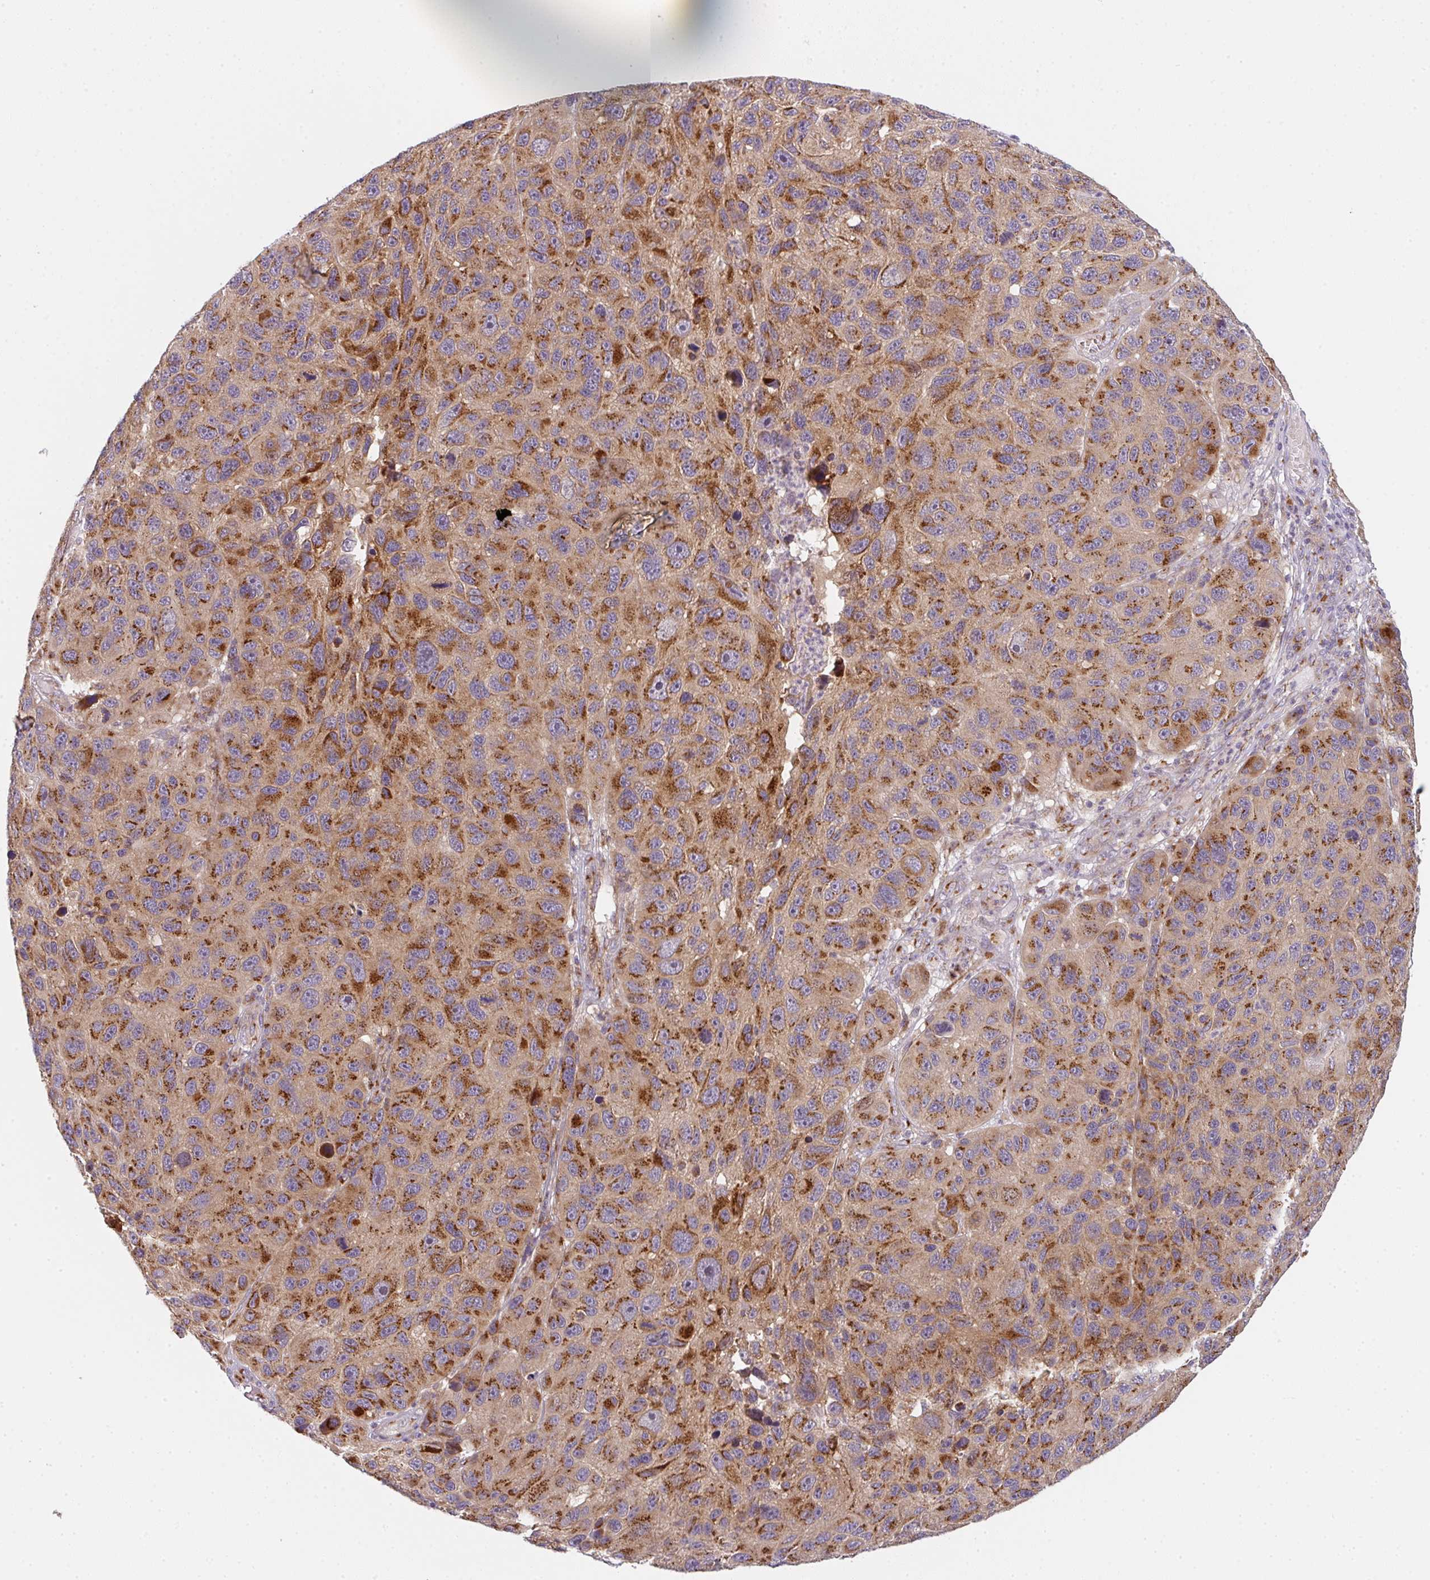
{"staining": {"intensity": "strong", "quantity": ">75%", "location": "cytoplasmic/membranous"}, "tissue": "melanoma", "cell_type": "Tumor cells", "image_type": "cancer", "snomed": [{"axis": "morphology", "description": "Malignant melanoma, NOS"}, {"axis": "topography", "description": "Skin"}], "caption": "Protein expression analysis of malignant melanoma reveals strong cytoplasmic/membranous staining in about >75% of tumor cells.", "gene": "GVQW3", "patient": {"sex": "male", "age": 53}}